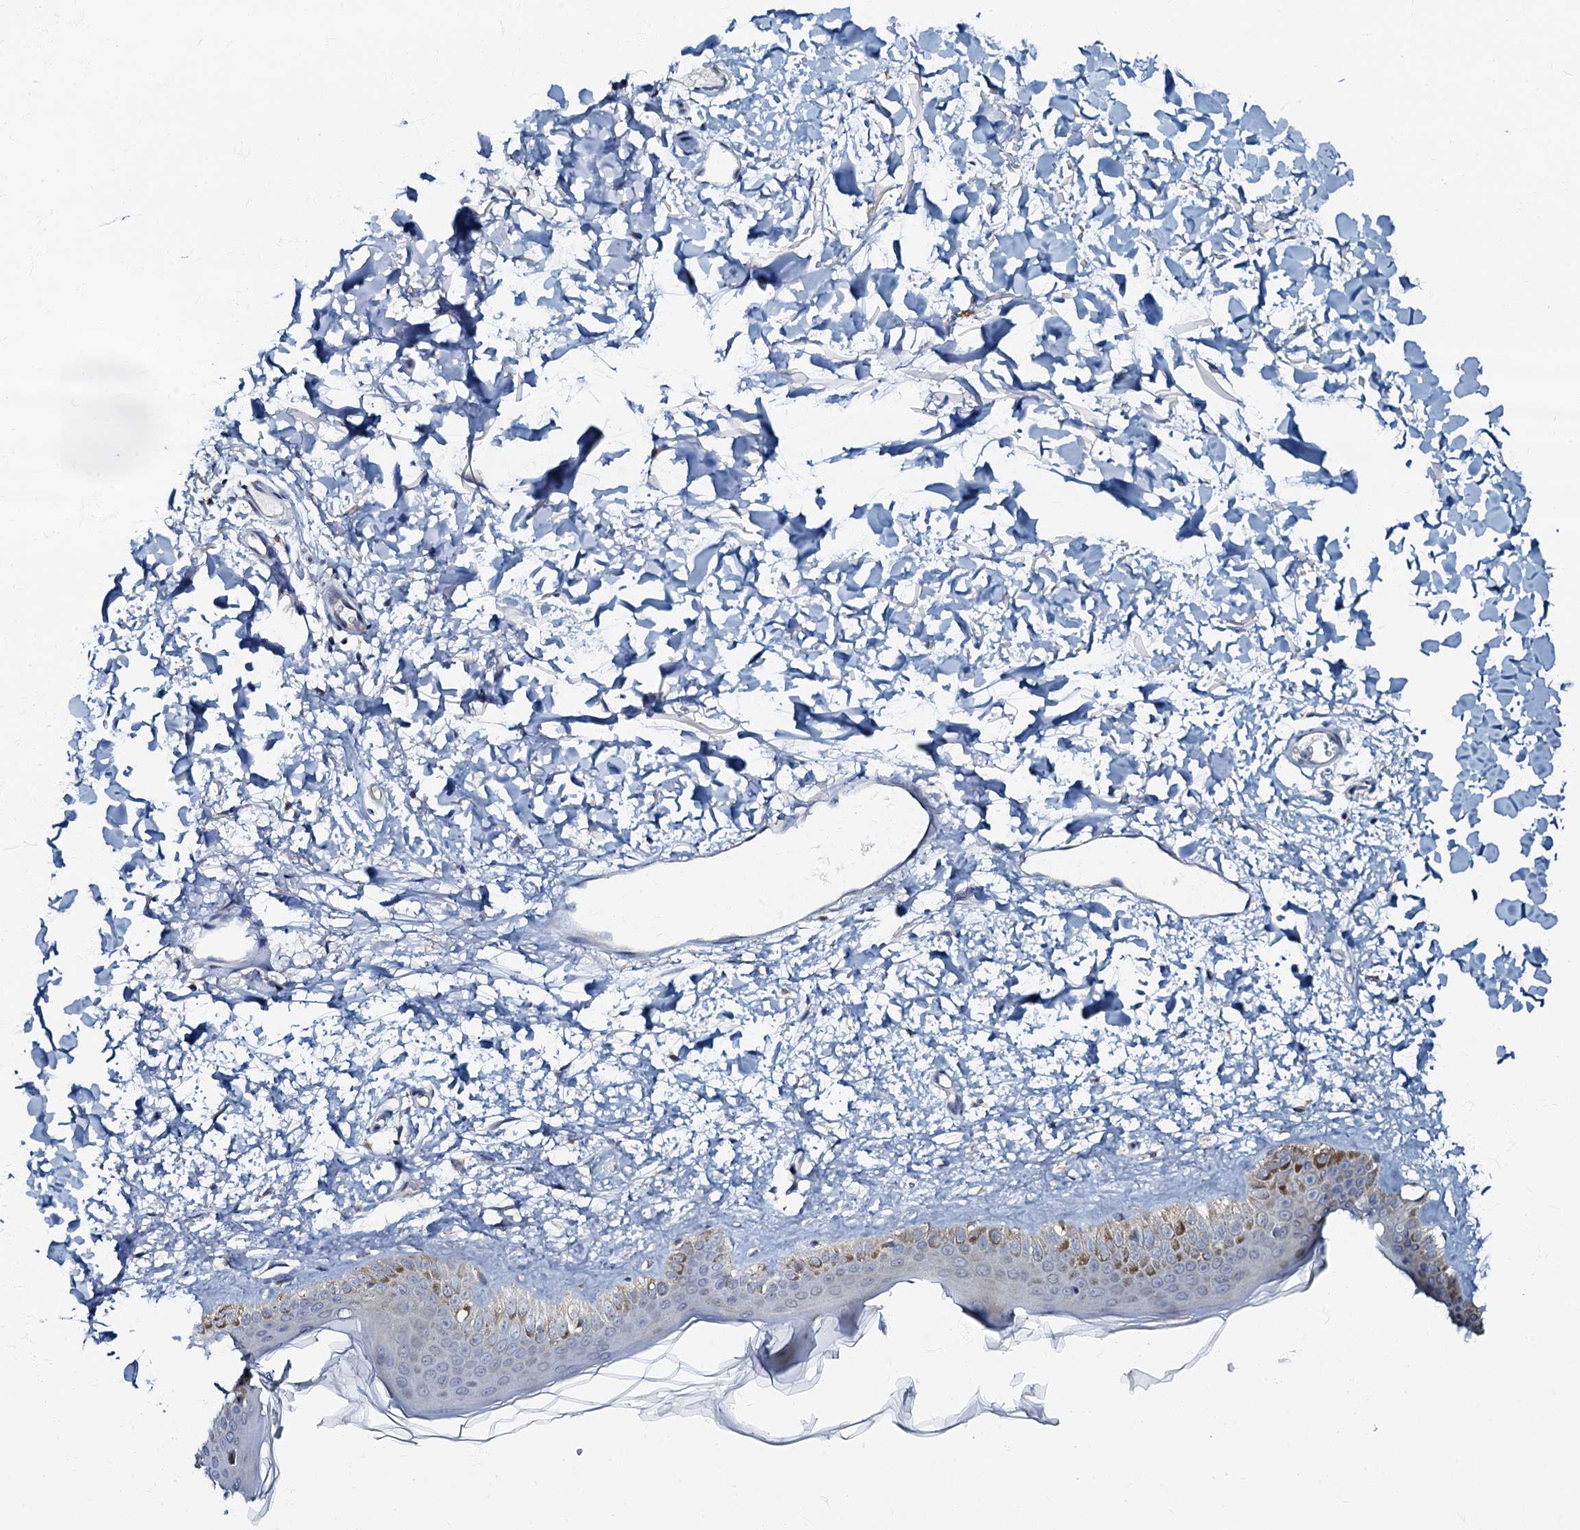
{"staining": {"intensity": "negative", "quantity": "none", "location": "none"}, "tissue": "skin", "cell_type": "Fibroblasts", "image_type": "normal", "snomed": [{"axis": "morphology", "description": "Normal tissue, NOS"}, {"axis": "topography", "description": "Skin"}], "caption": "This is a photomicrograph of immunohistochemistry (IHC) staining of unremarkable skin, which shows no staining in fibroblasts. (Brightfield microscopy of DAB IHC at high magnification).", "gene": "MRPL51", "patient": {"sex": "female", "age": 58}}